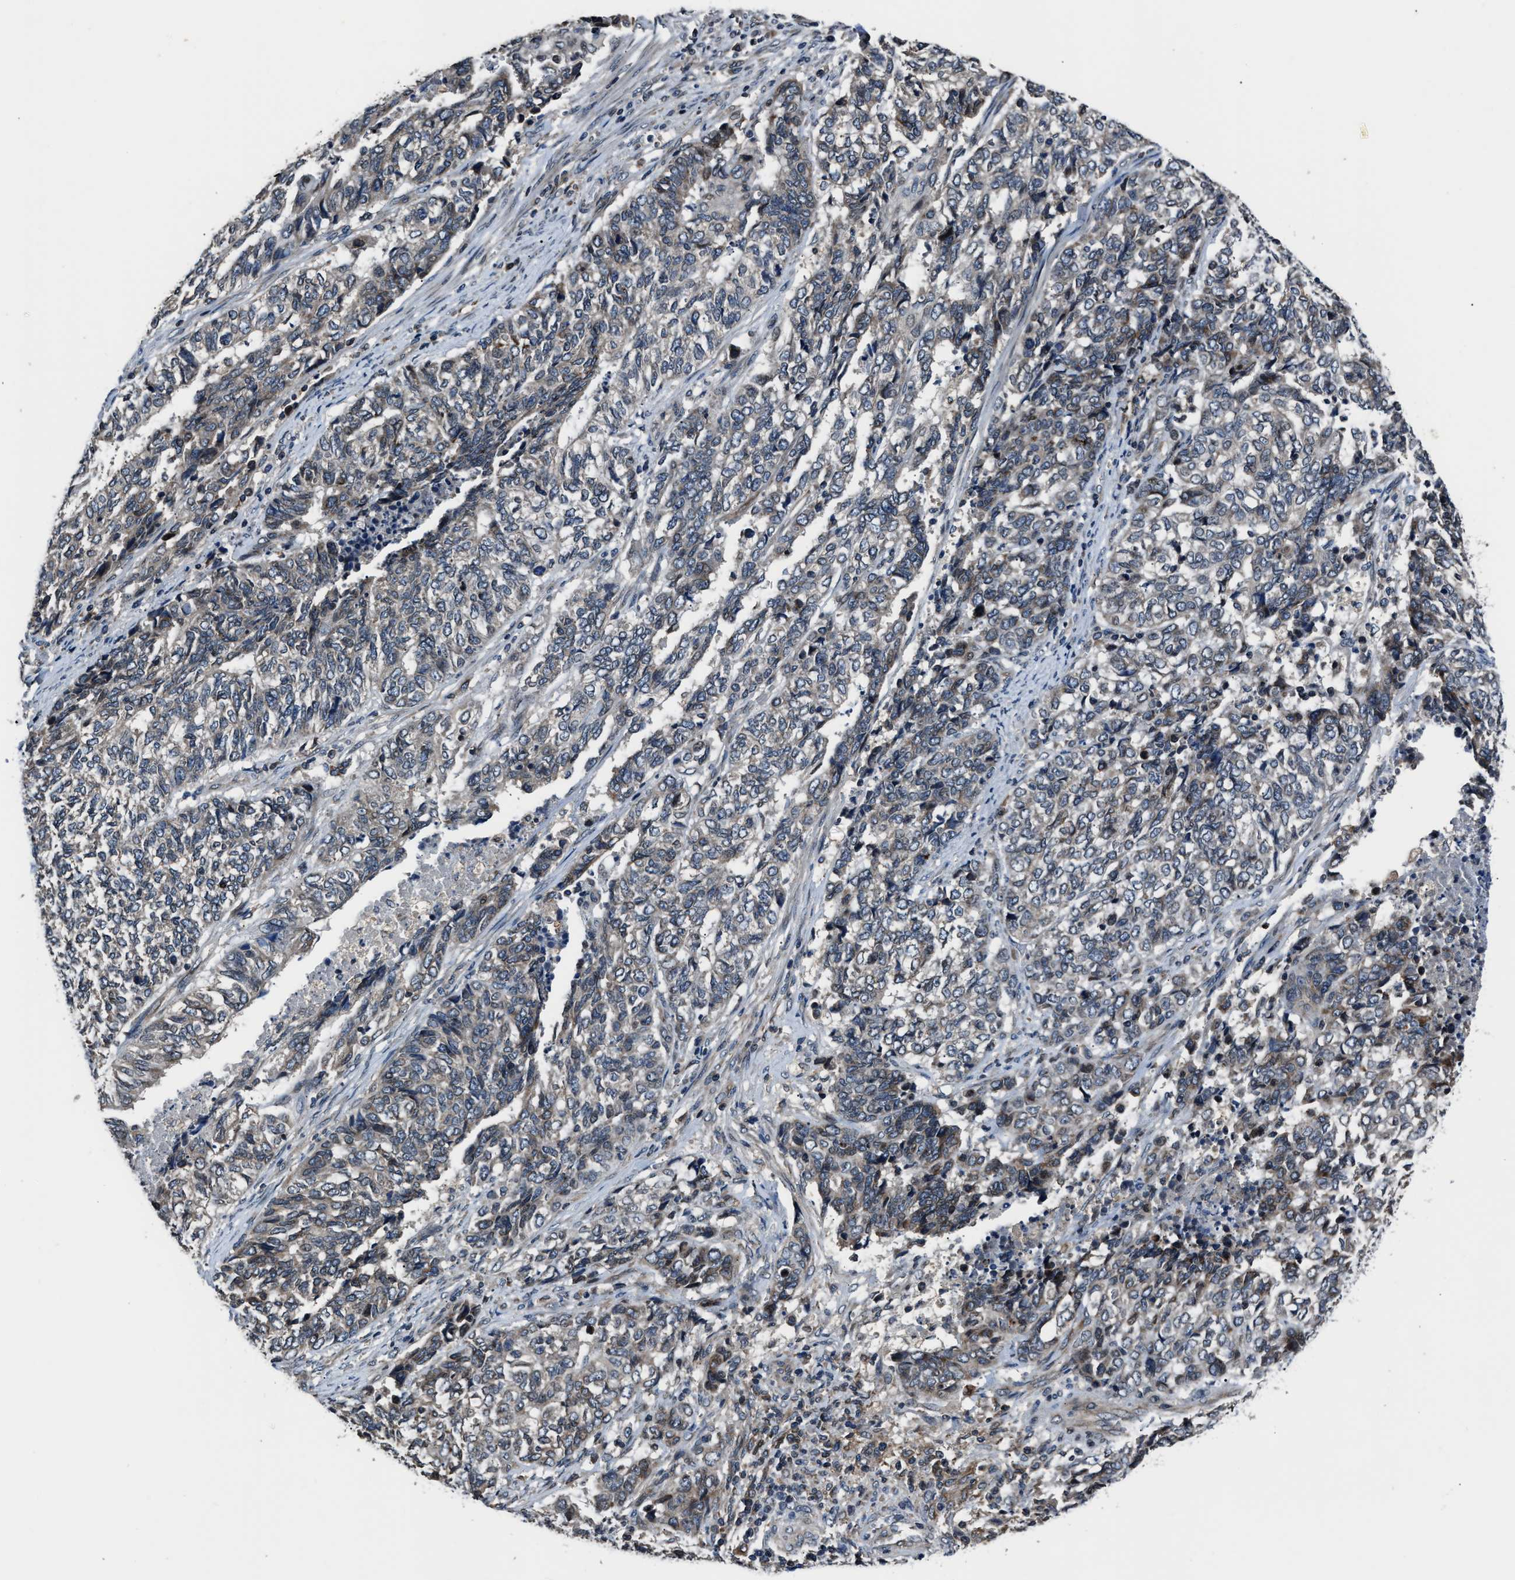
{"staining": {"intensity": "weak", "quantity": "25%-75%", "location": "cytoplasmic/membranous"}, "tissue": "endometrial cancer", "cell_type": "Tumor cells", "image_type": "cancer", "snomed": [{"axis": "morphology", "description": "Adenocarcinoma, NOS"}, {"axis": "topography", "description": "Endometrium"}], "caption": "Tumor cells demonstrate weak cytoplasmic/membranous expression in approximately 25%-75% of cells in endometrial cancer (adenocarcinoma). (IHC, brightfield microscopy, high magnification).", "gene": "TNRC18", "patient": {"sex": "female", "age": 80}}